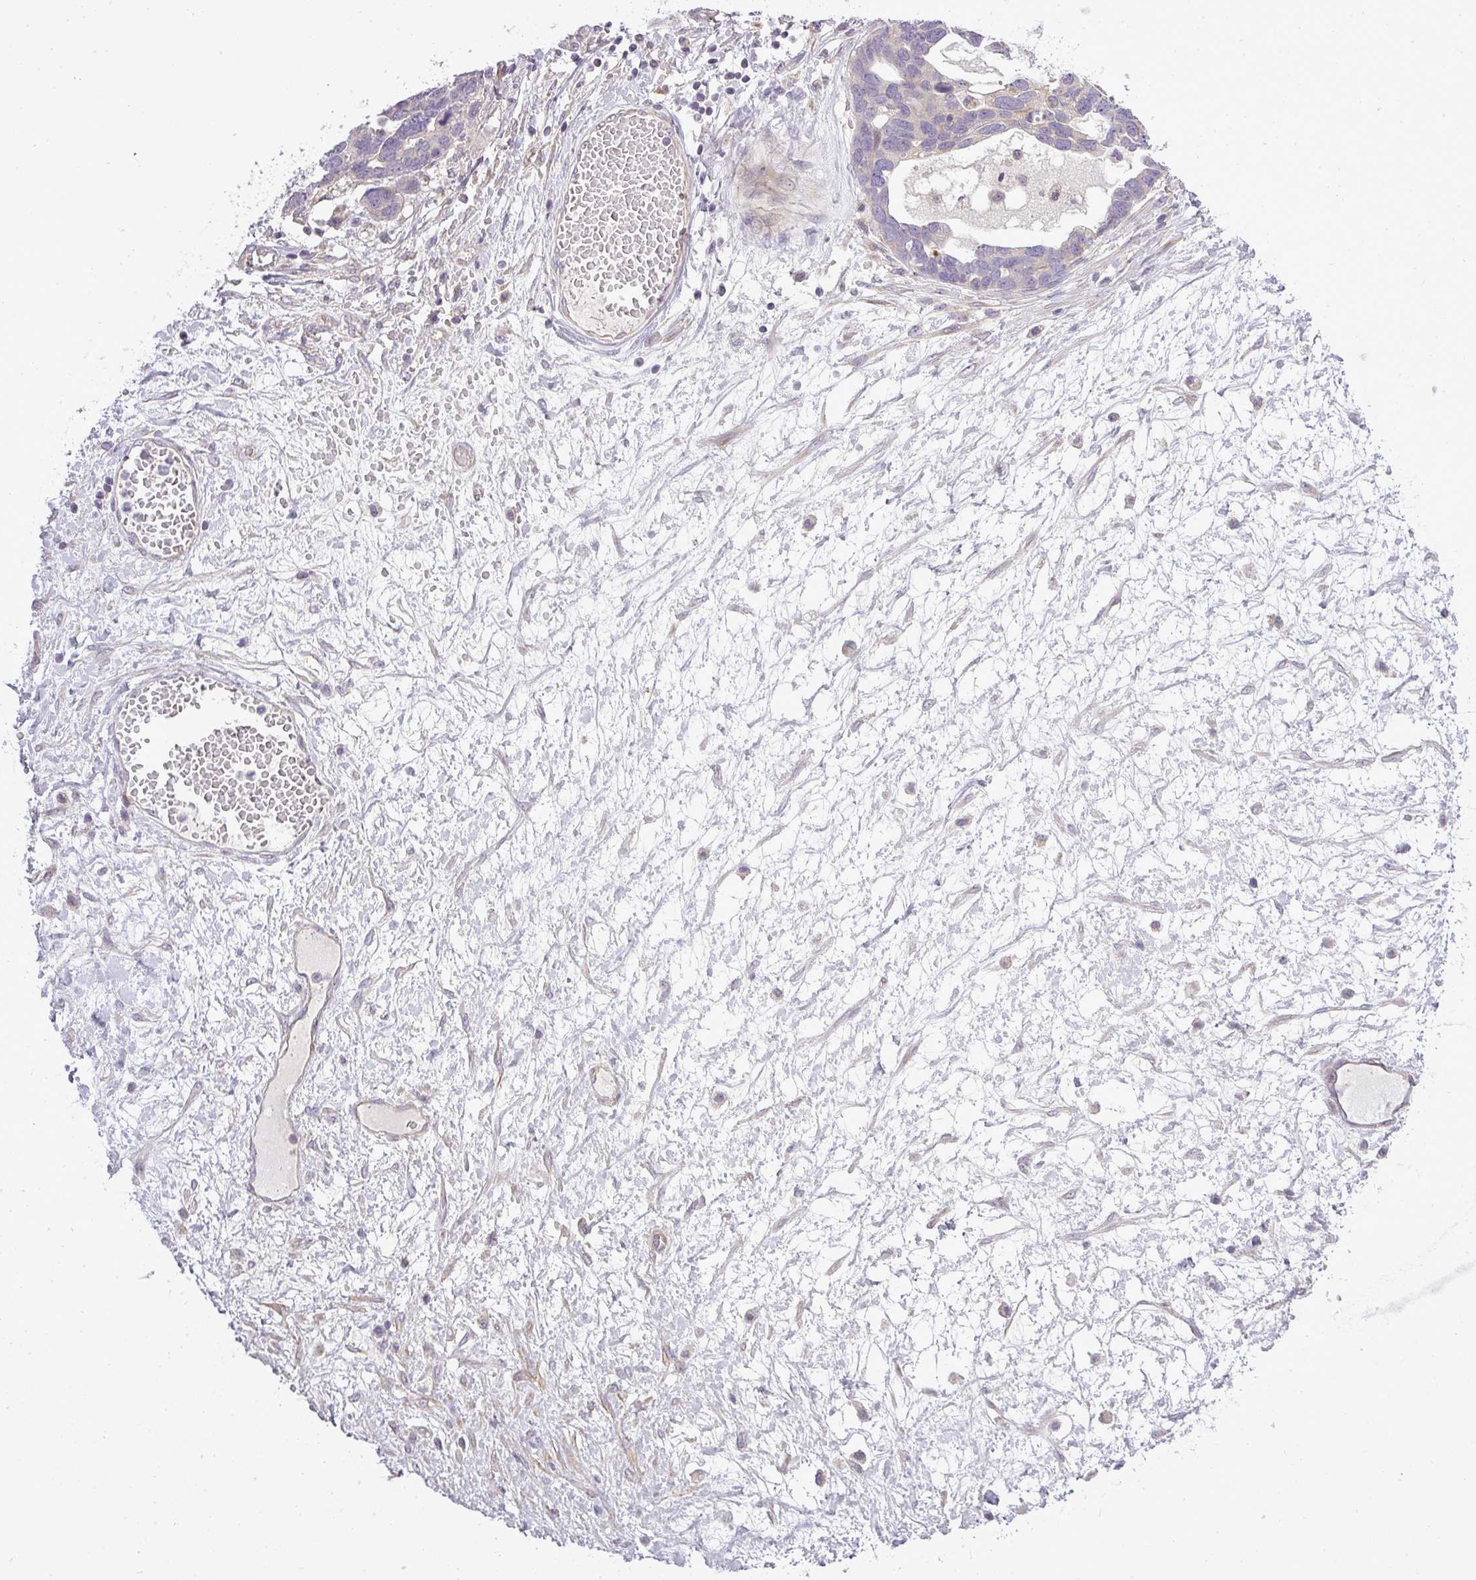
{"staining": {"intensity": "negative", "quantity": "none", "location": "none"}, "tissue": "ovarian cancer", "cell_type": "Tumor cells", "image_type": "cancer", "snomed": [{"axis": "morphology", "description": "Cystadenocarcinoma, serous, NOS"}, {"axis": "topography", "description": "Ovary"}], "caption": "The histopathology image exhibits no staining of tumor cells in ovarian serous cystadenocarcinoma. (Brightfield microscopy of DAB (3,3'-diaminobenzidine) IHC at high magnification).", "gene": "ZDHHC1", "patient": {"sex": "female", "age": 54}}